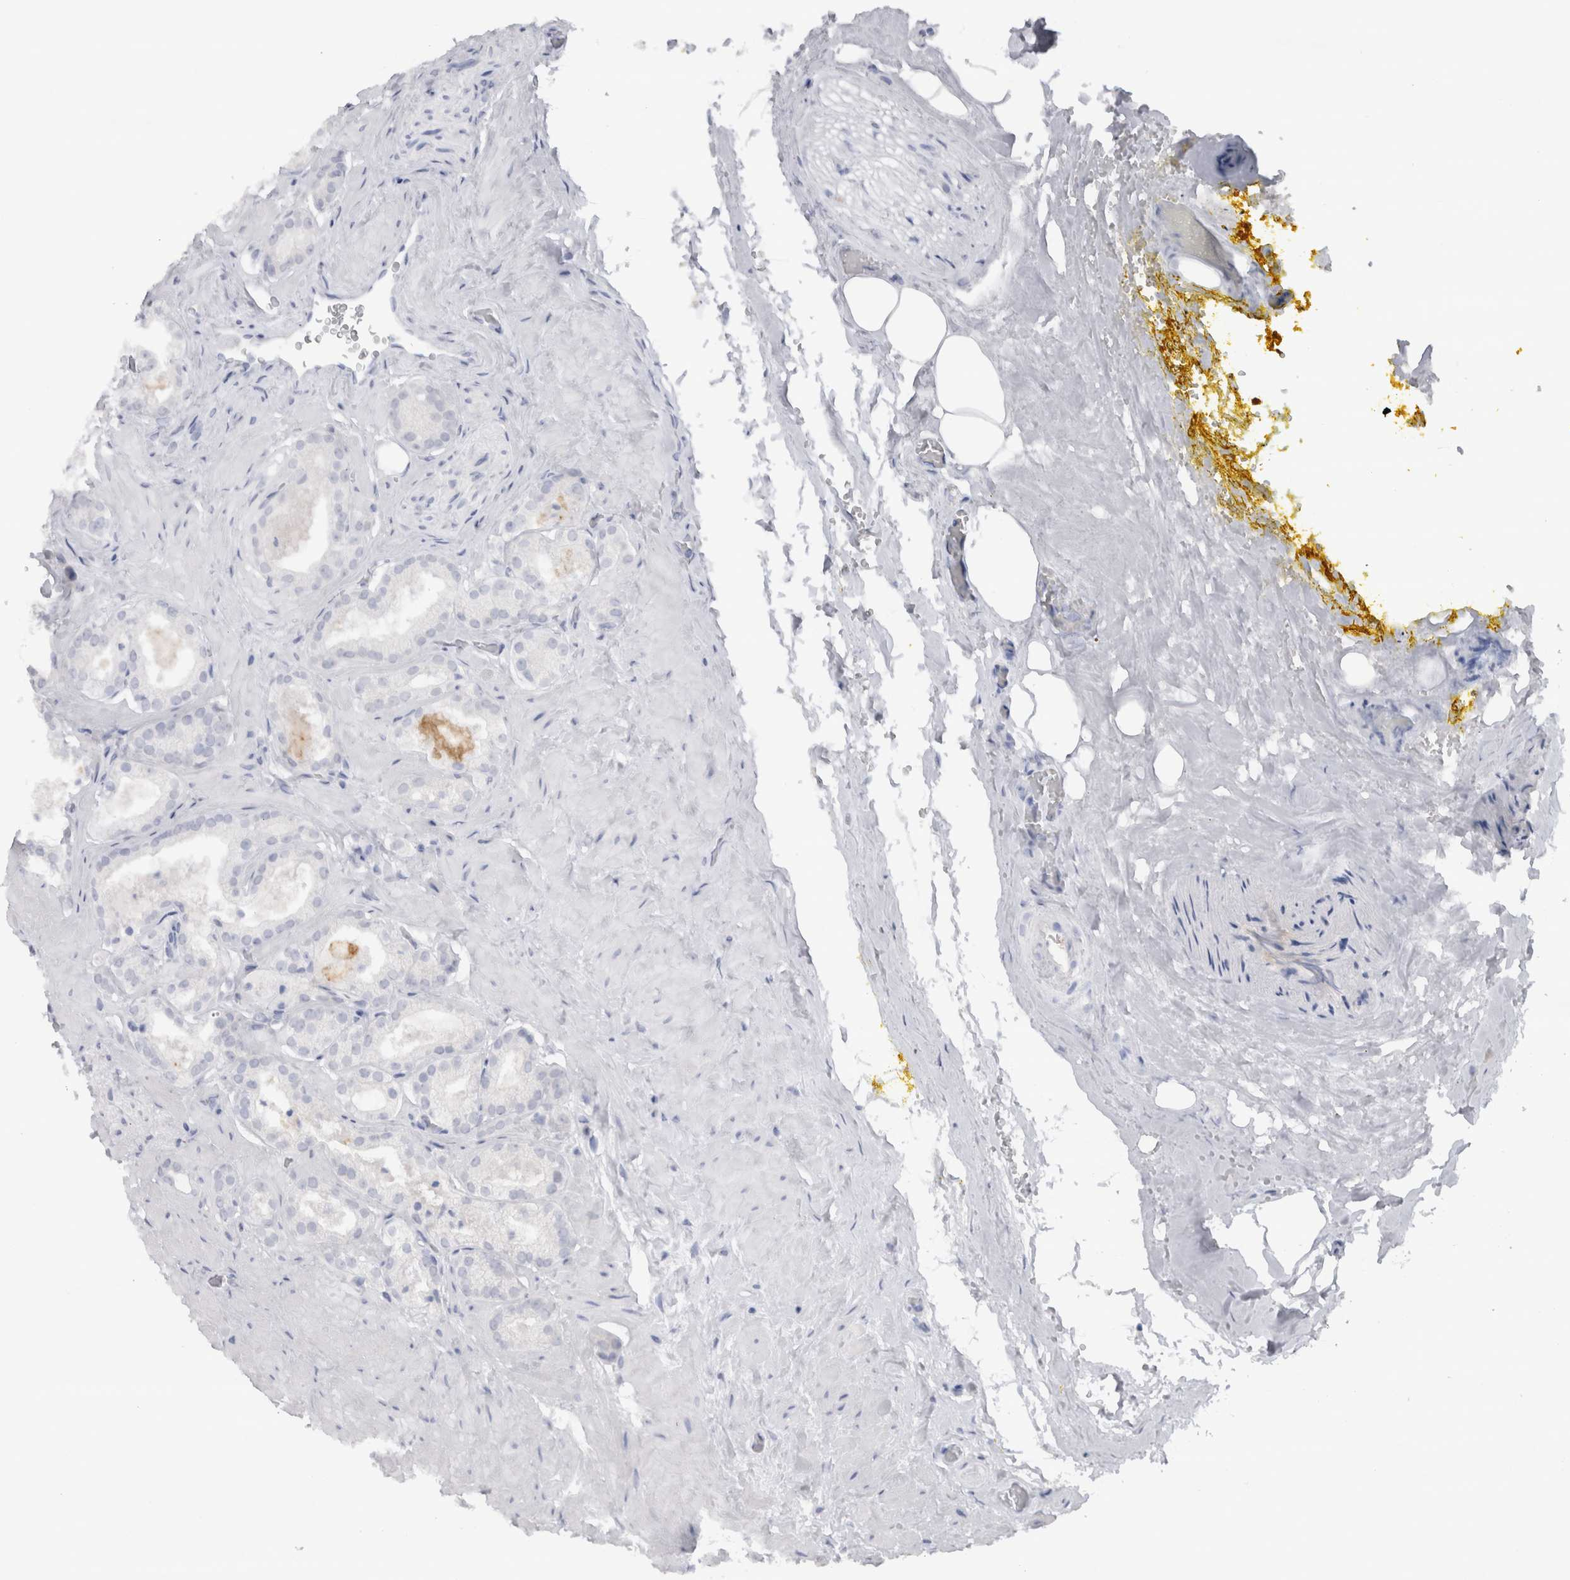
{"staining": {"intensity": "negative", "quantity": "none", "location": "none"}, "tissue": "prostate cancer", "cell_type": "Tumor cells", "image_type": "cancer", "snomed": [{"axis": "morphology", "description": "Adenocarcinoma, High grade"}, {"axis": "topography", "description": "Prostate"}], "caption": "Tumor cells show no significant protein staining in prostate cancer.", "gene": "CDH17", "patient": {"sex": "male", "age": 64}}